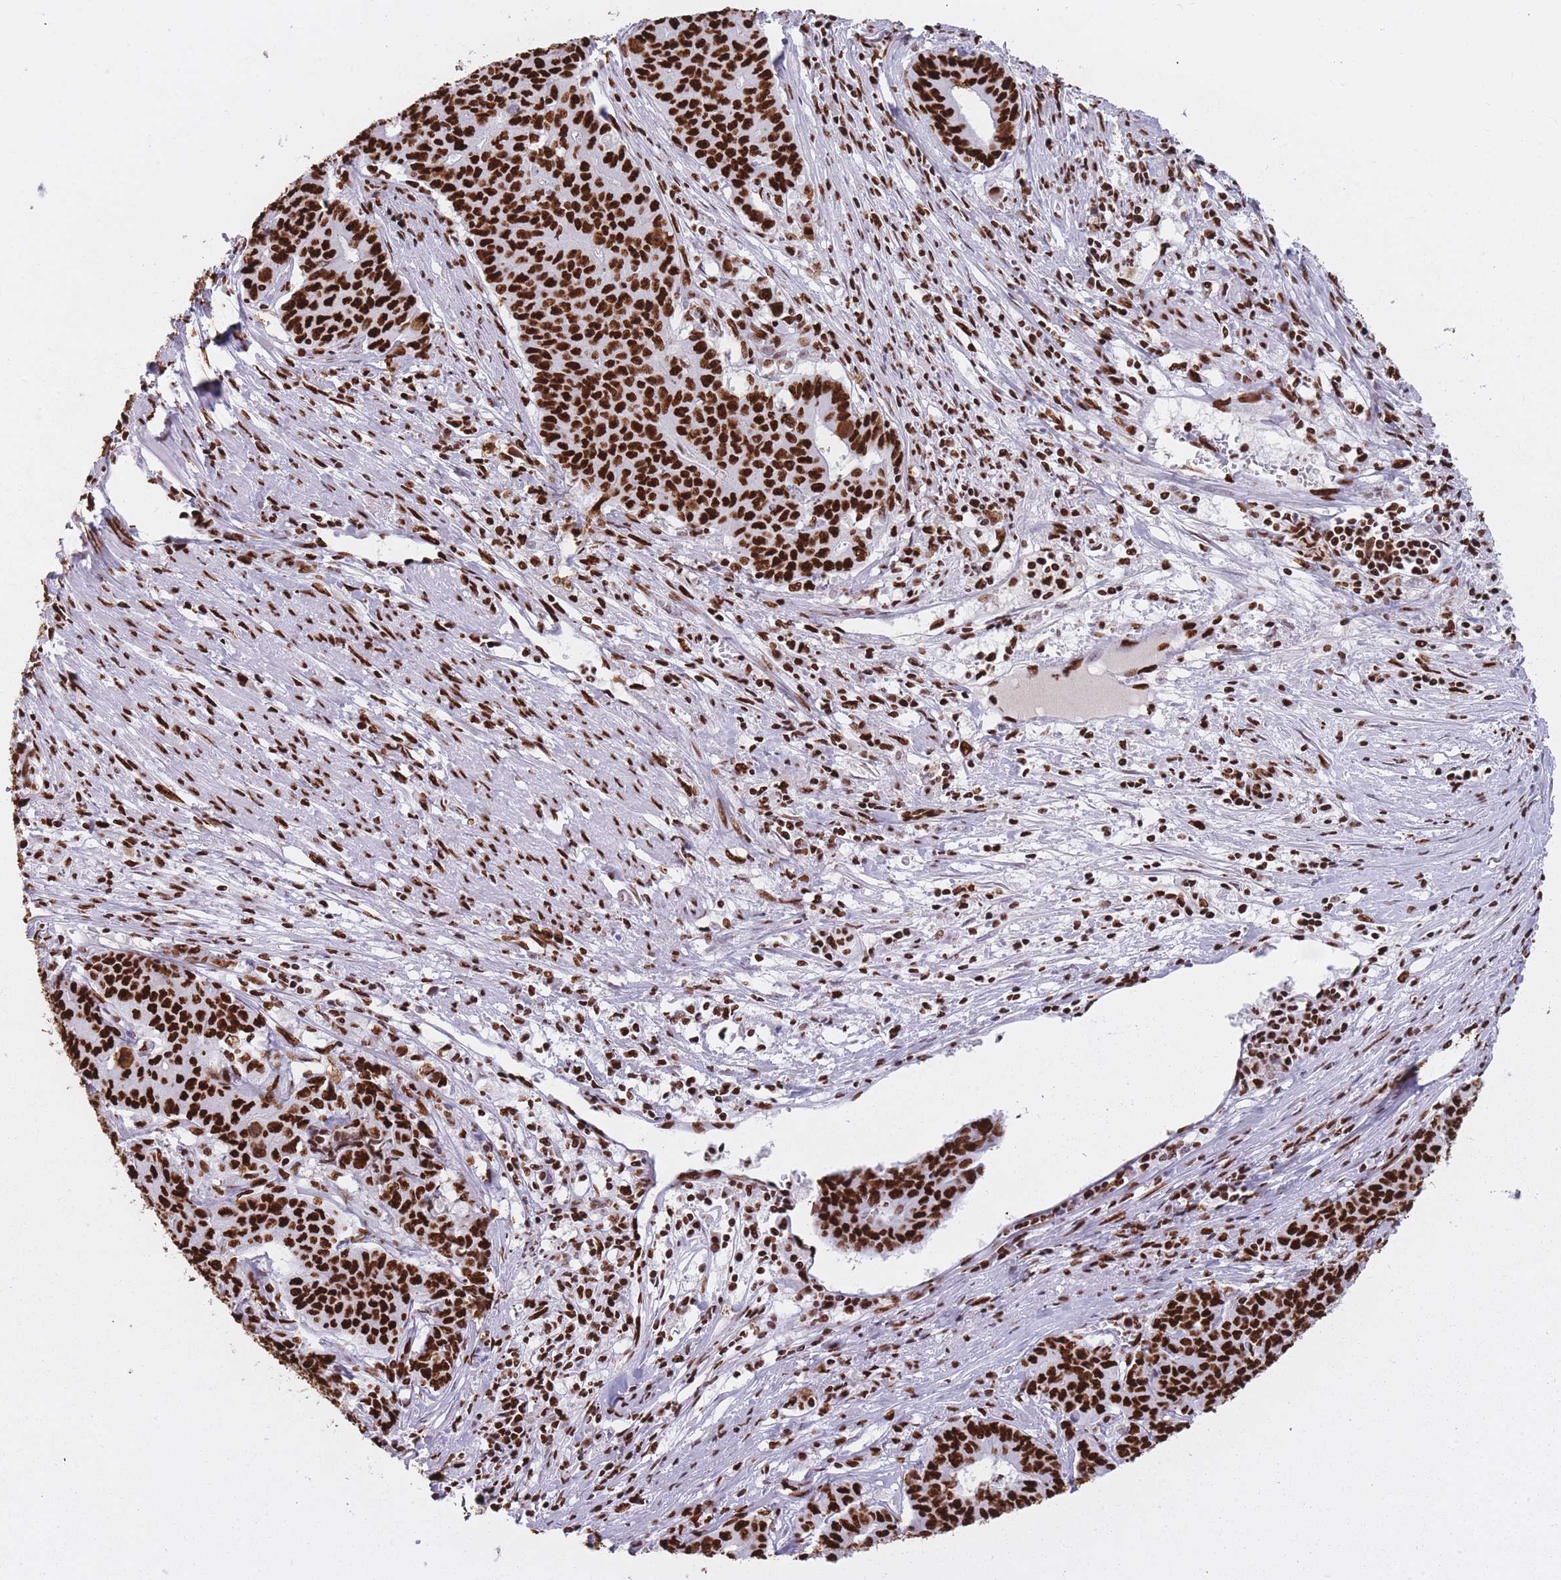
{"staining": {"intensity": "strong", "quantity": ">75%", "location": "nuclear"}, "tissue": "endometrial cancer", "cell_type": "Tumor cells", "image_type": "cancer", "snomed": [{"axis": "morphology", "description": "Adenocarcinoma, NOS"}, {"axis": "topography", "description": "Endometrium"}], "caption": "An IHC image of tumor tissue is shown. Protein staining in brown labels strong nuclear positivity in adenocarcinoma (endometrial) within tumor cells.", "gene": "HNRNPUL1", "patient": {"sex": "female", "age": 59}}